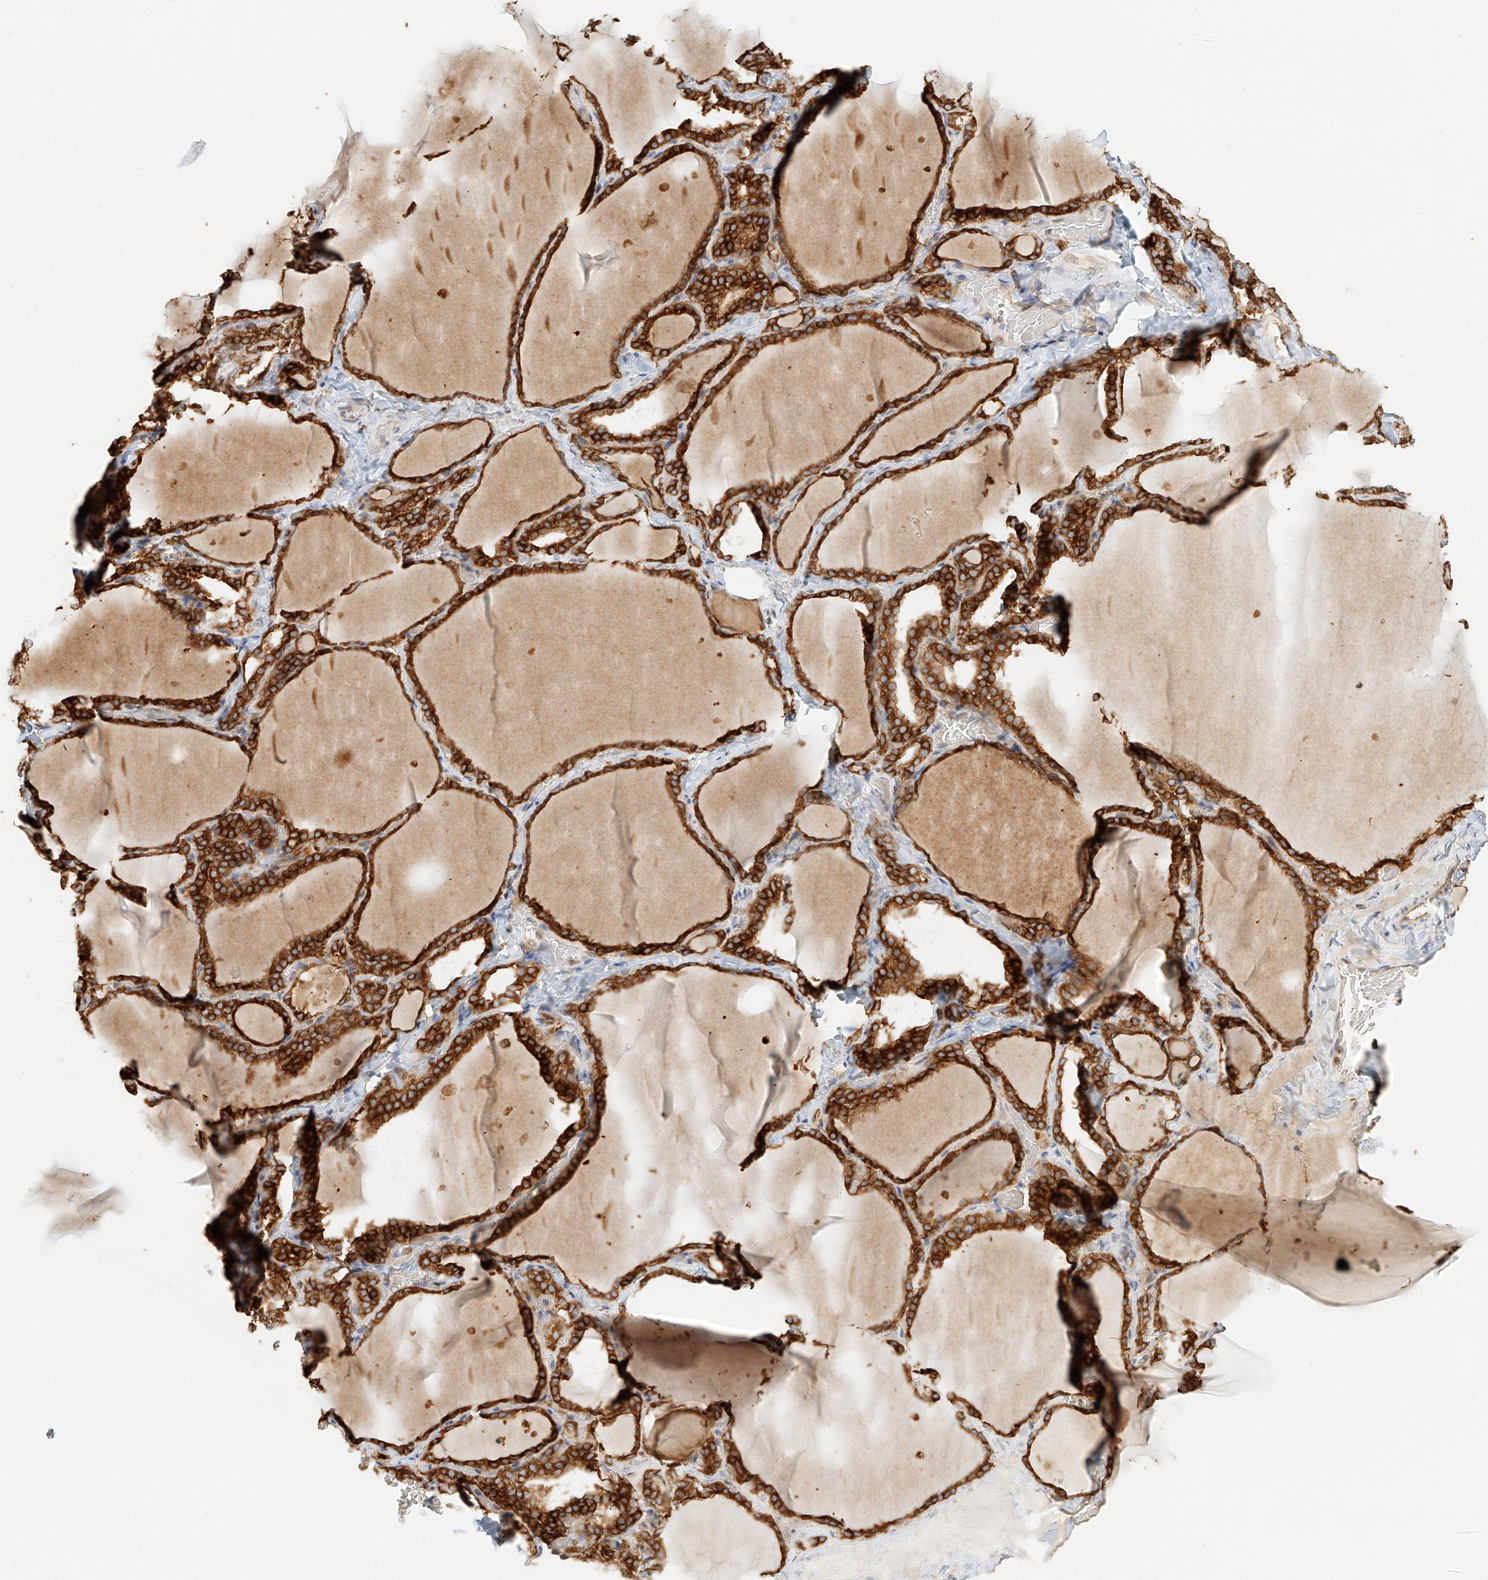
{"staining": {"intensity": "strong", "quantity": ">75%", "location": "cytoplasmic/membranous"}, "tissue": "thyroid gland", "cell_type": "Glandular cells", "image_type": "normal", "snomed": [{"axis": "morphology", "description": "Normal tissue, NOS"}, {"axis": "topography", "description": "Thyroid gland"}], "caption": "Immunohistochemical staining of normal thyroid gland exhibits high levels of strong cytoplasmic/membranous staining in about >75% of glandular cells. (DAB (3,3'-diaminobenzidine) IHC with brightfield microscopy, high magnification).", "gene": "DHRS7", "patient": {"sex": "female", "age": 22}}